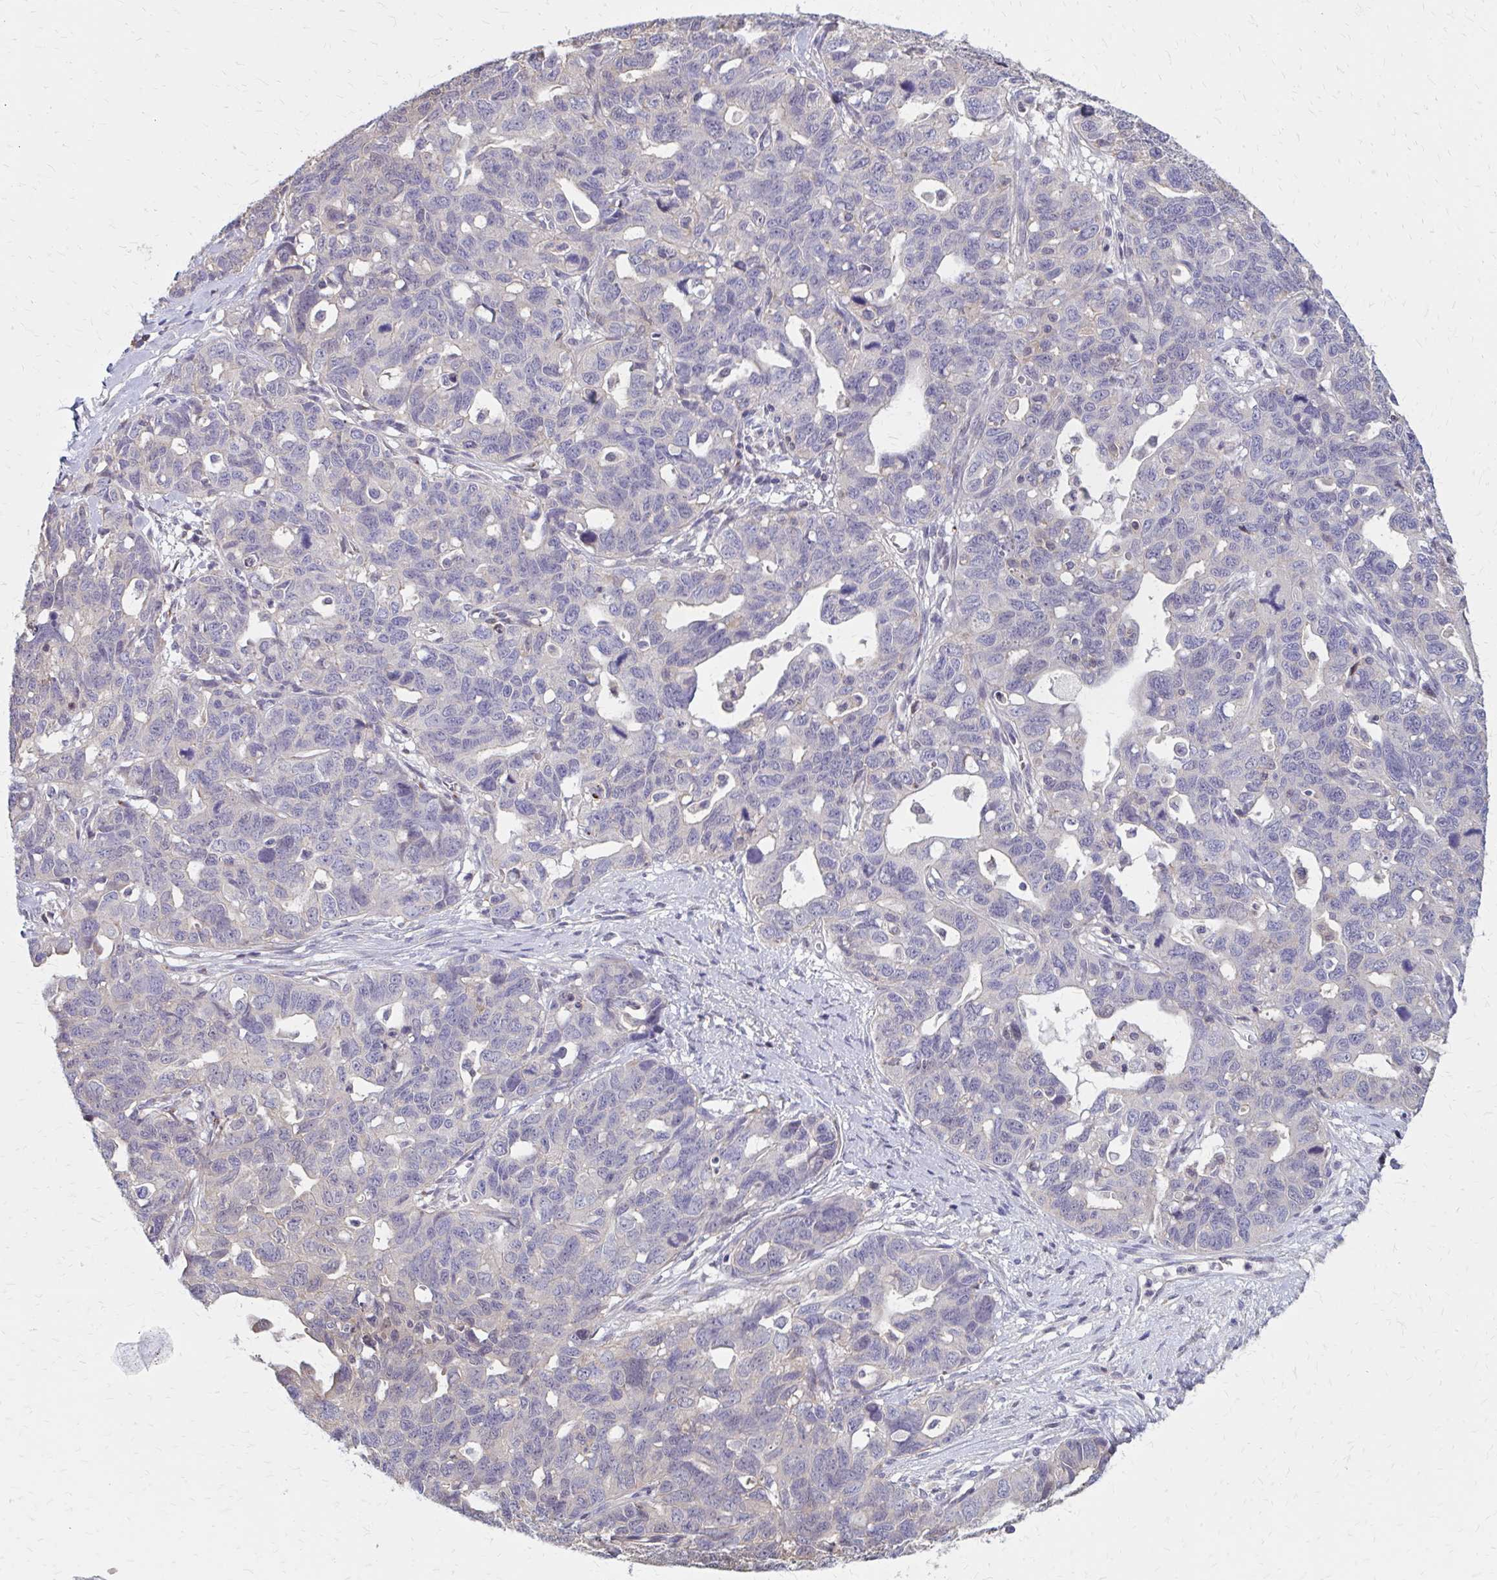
{"staining": {"intensity": "negative", "quantity": "none", "location": "none"}, "tissue": "ovarian cancer", "cell_type": "Tumor cells", "image_type": "cancer", "snomed": [{"axis": "morphology", "description": "Cystadenocarcinoma, serous, NOS"}, {"axis": "topography", "description": "Ovary"}], "caption": "A high-resolution histopathology image shows immunohistochemistry (IHC) staining of serous cystadenocarcinoma (ovarian), which displays no significant staining in tumor cells.", "gene": "IFI44L", "patient": {"sex": "female", "age": 69}}